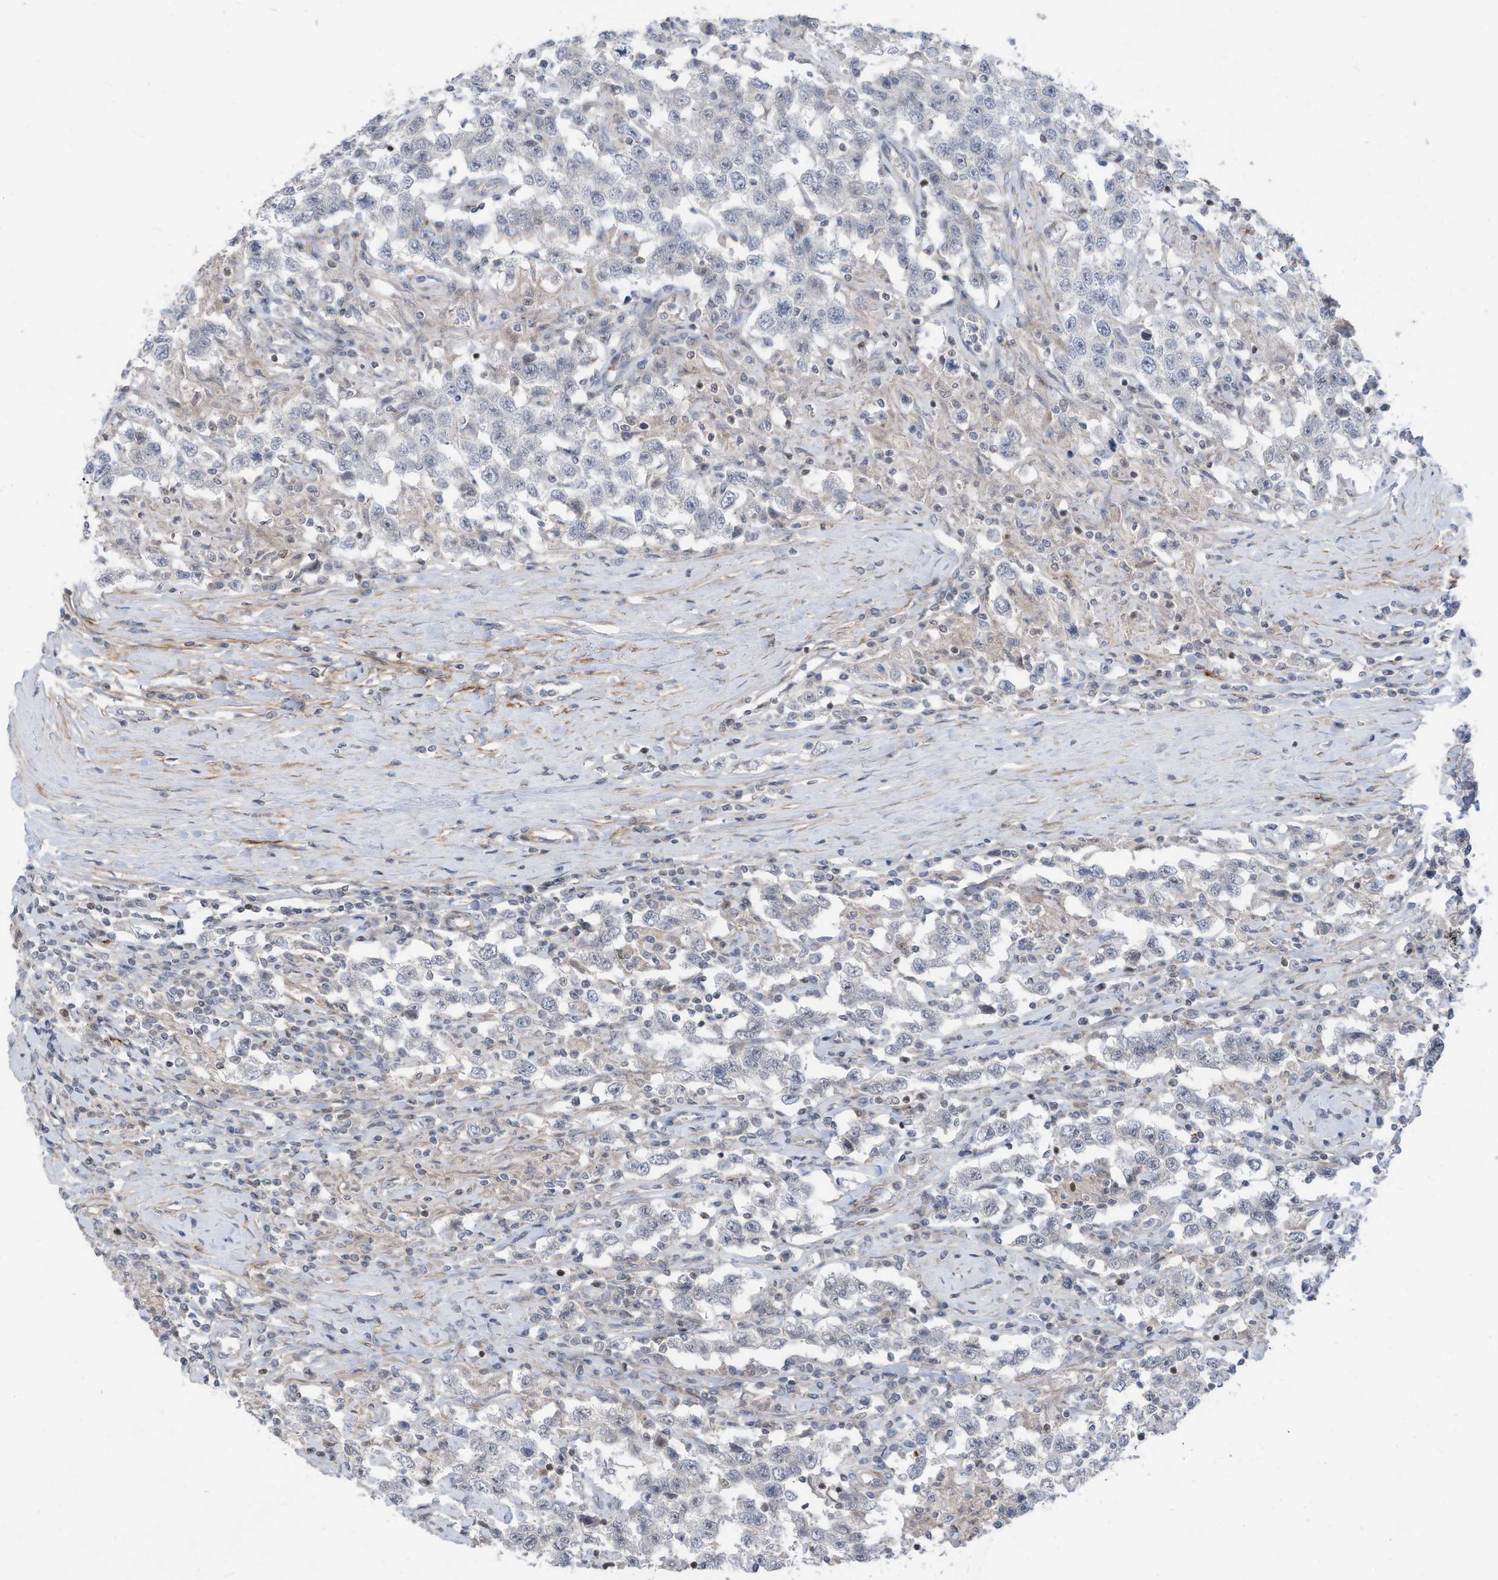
{"staining": {"intensity": "negative", "quantity": "none", "location": "none"}, "tissue": "testis cancer", "cell_type": "Tumor cells", "image_type": "cancer", "snomed": [{"axis": "morphology", "description": "Seminoma, NOS"}, {"axis": "topography", "description": "Testis"}], "caption": "Immunohistochemistry micrograph of neoplastic tissue: human testis cancer (seminoma) stained with DAB displays no significant protein positivity in tumor cells.", "gene": "GPATCH3", "patient": {"sex": "male", "age": 41}}